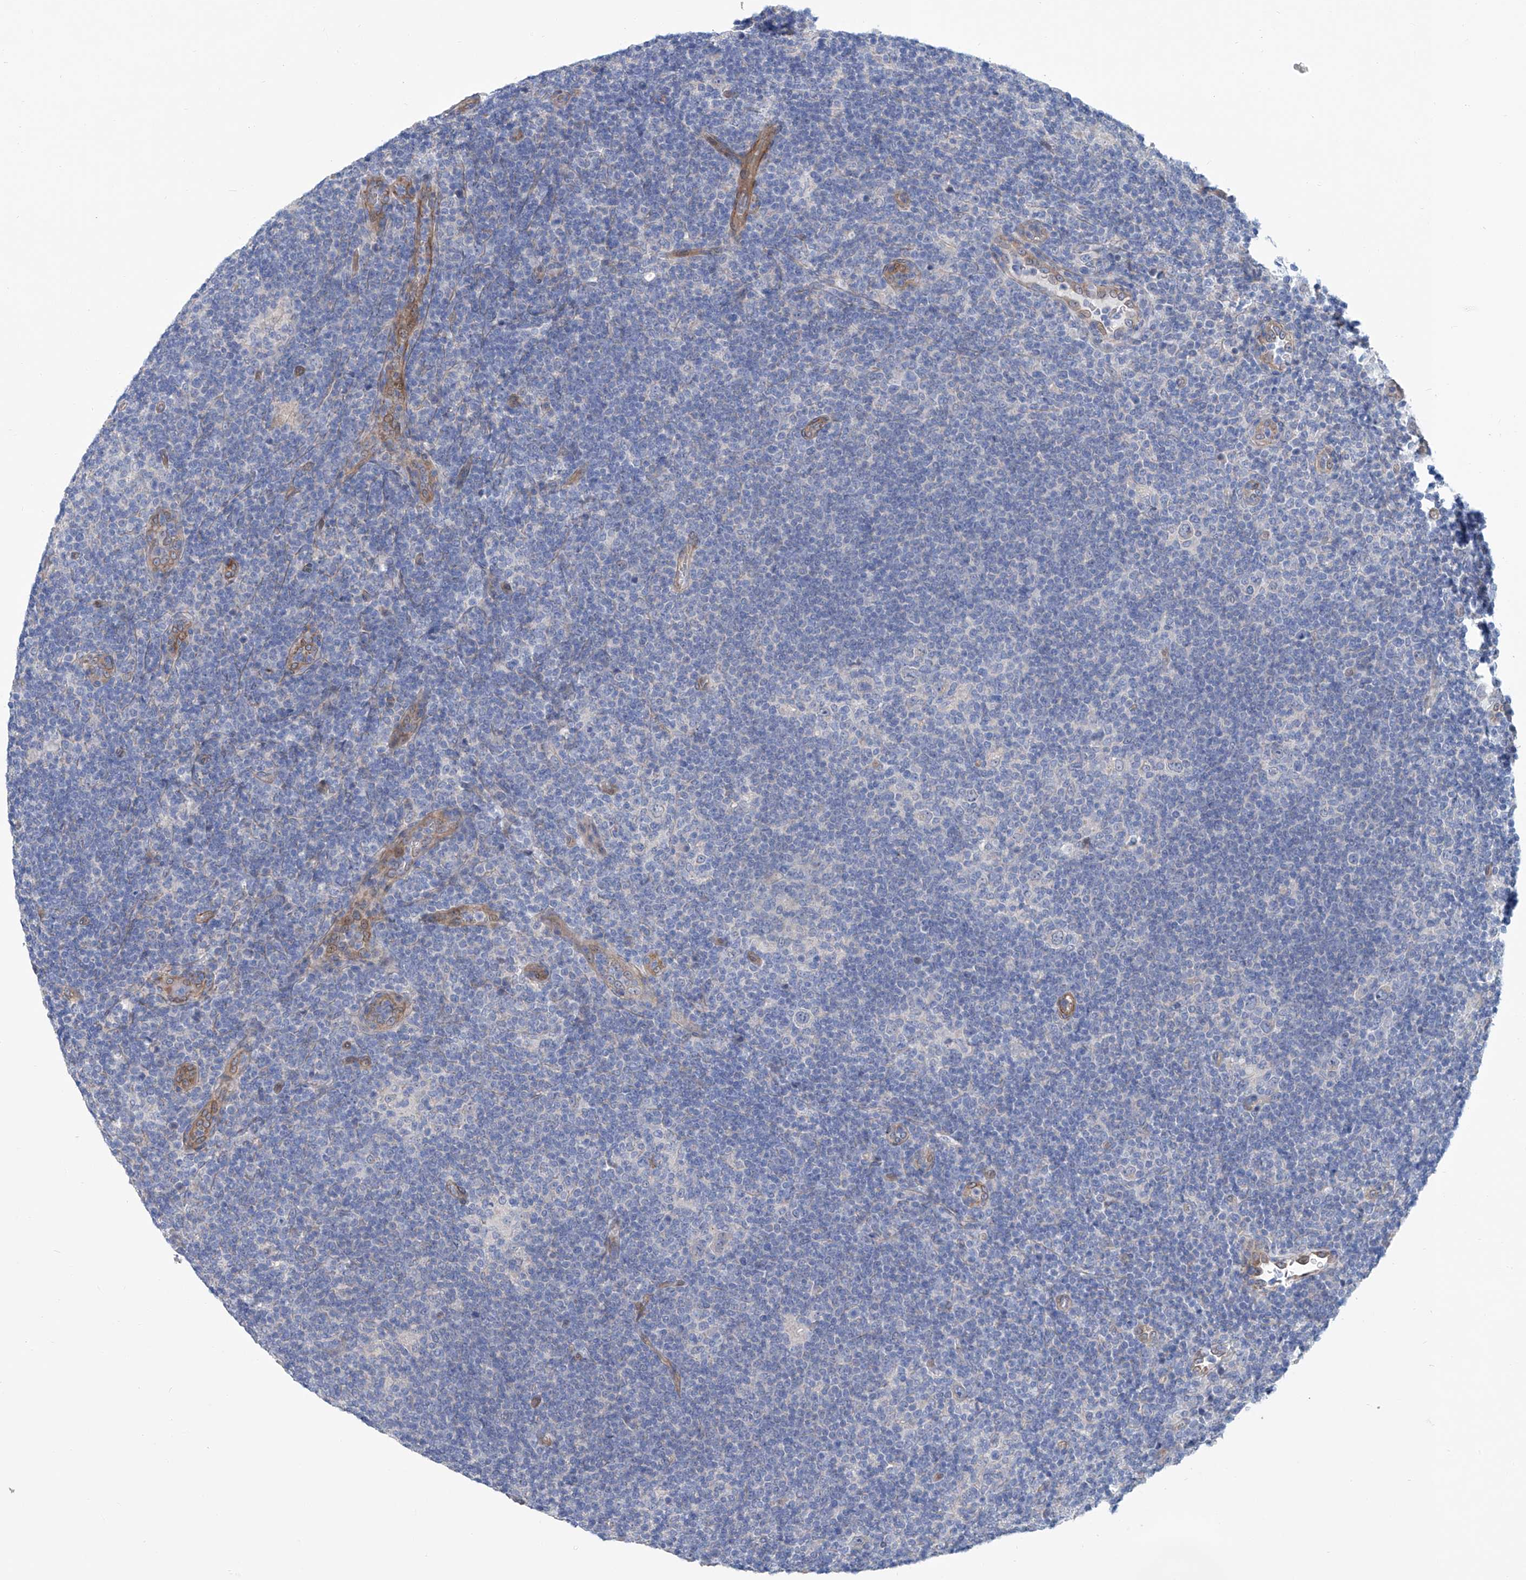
{"staining": {"intensity": "negative", "quantity": "none", "location": "none"}, "tissue": "lymphoma", "cell_type": "Tumor cells", "image_type": "cancer", "snomed": [{"axis": "morphology", "description": "Hodgkin's disease, NOS"}, {"axis": "topography", "description": "Lymph node"}], "caption": "Tumor cells show no significant positivity in Hodgkin's disease.", "gene": "TNN", "patient": {"sex": "female", "age": 57}}